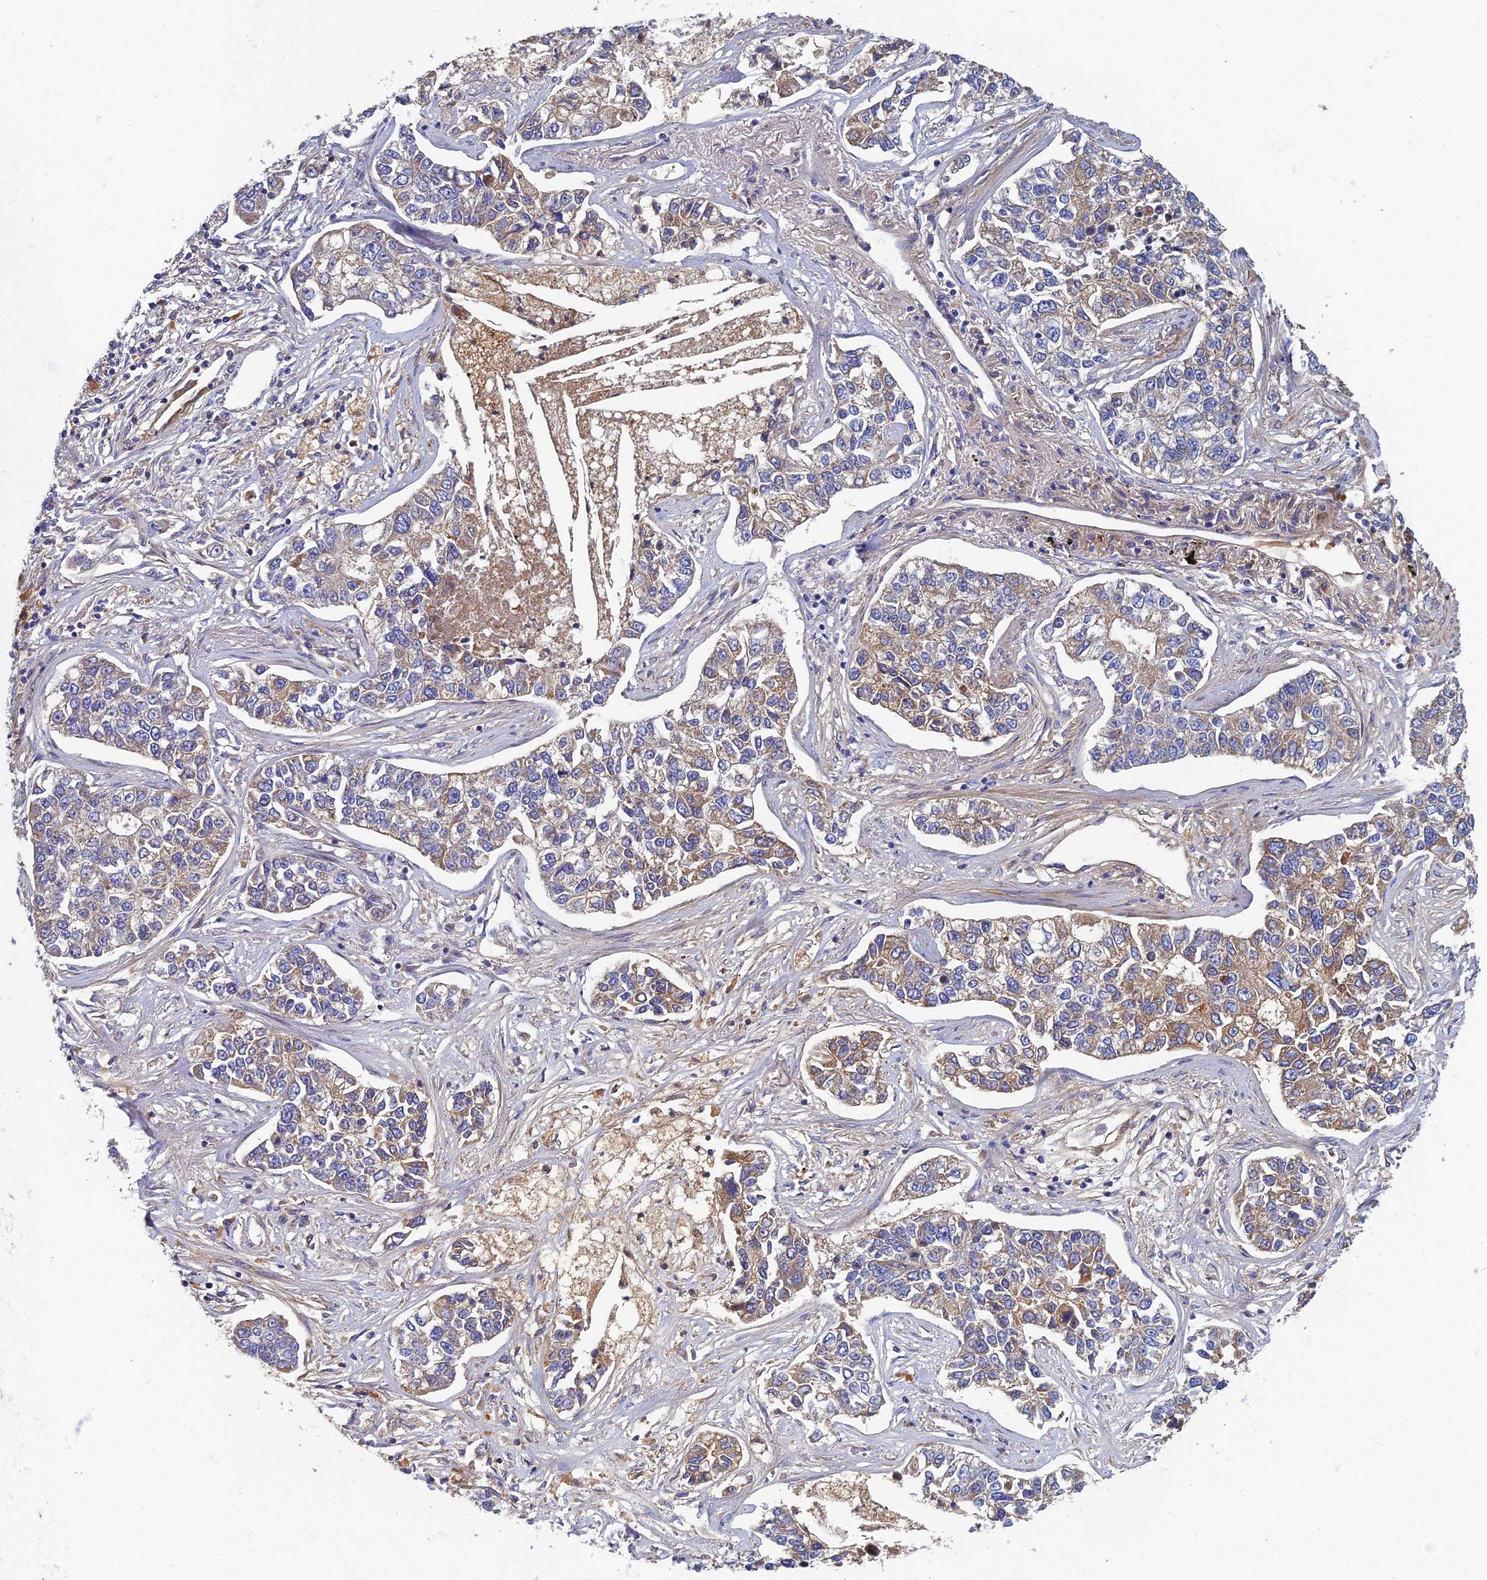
{"staining": {"intensity": "moderate", "quantity": "<25%", "location": "cytoplasmic/membranous"}, "tissue": "lung cancer", "cell_type": "Tumor cells", "image_type": "cancer", "snomed": [{"axis": "morphology", "description": "Adenocarcinoma, NOS"}, {"axis": "topography", "description": "Lung"}], "caption": "Tumor cells exhibit moderate cytoplasmic/membranous positivity in about <25% of cells in adenocarcinoma (lung).", "gene": "RNASEK", "patient": {"sex": "male", "age": 49}}